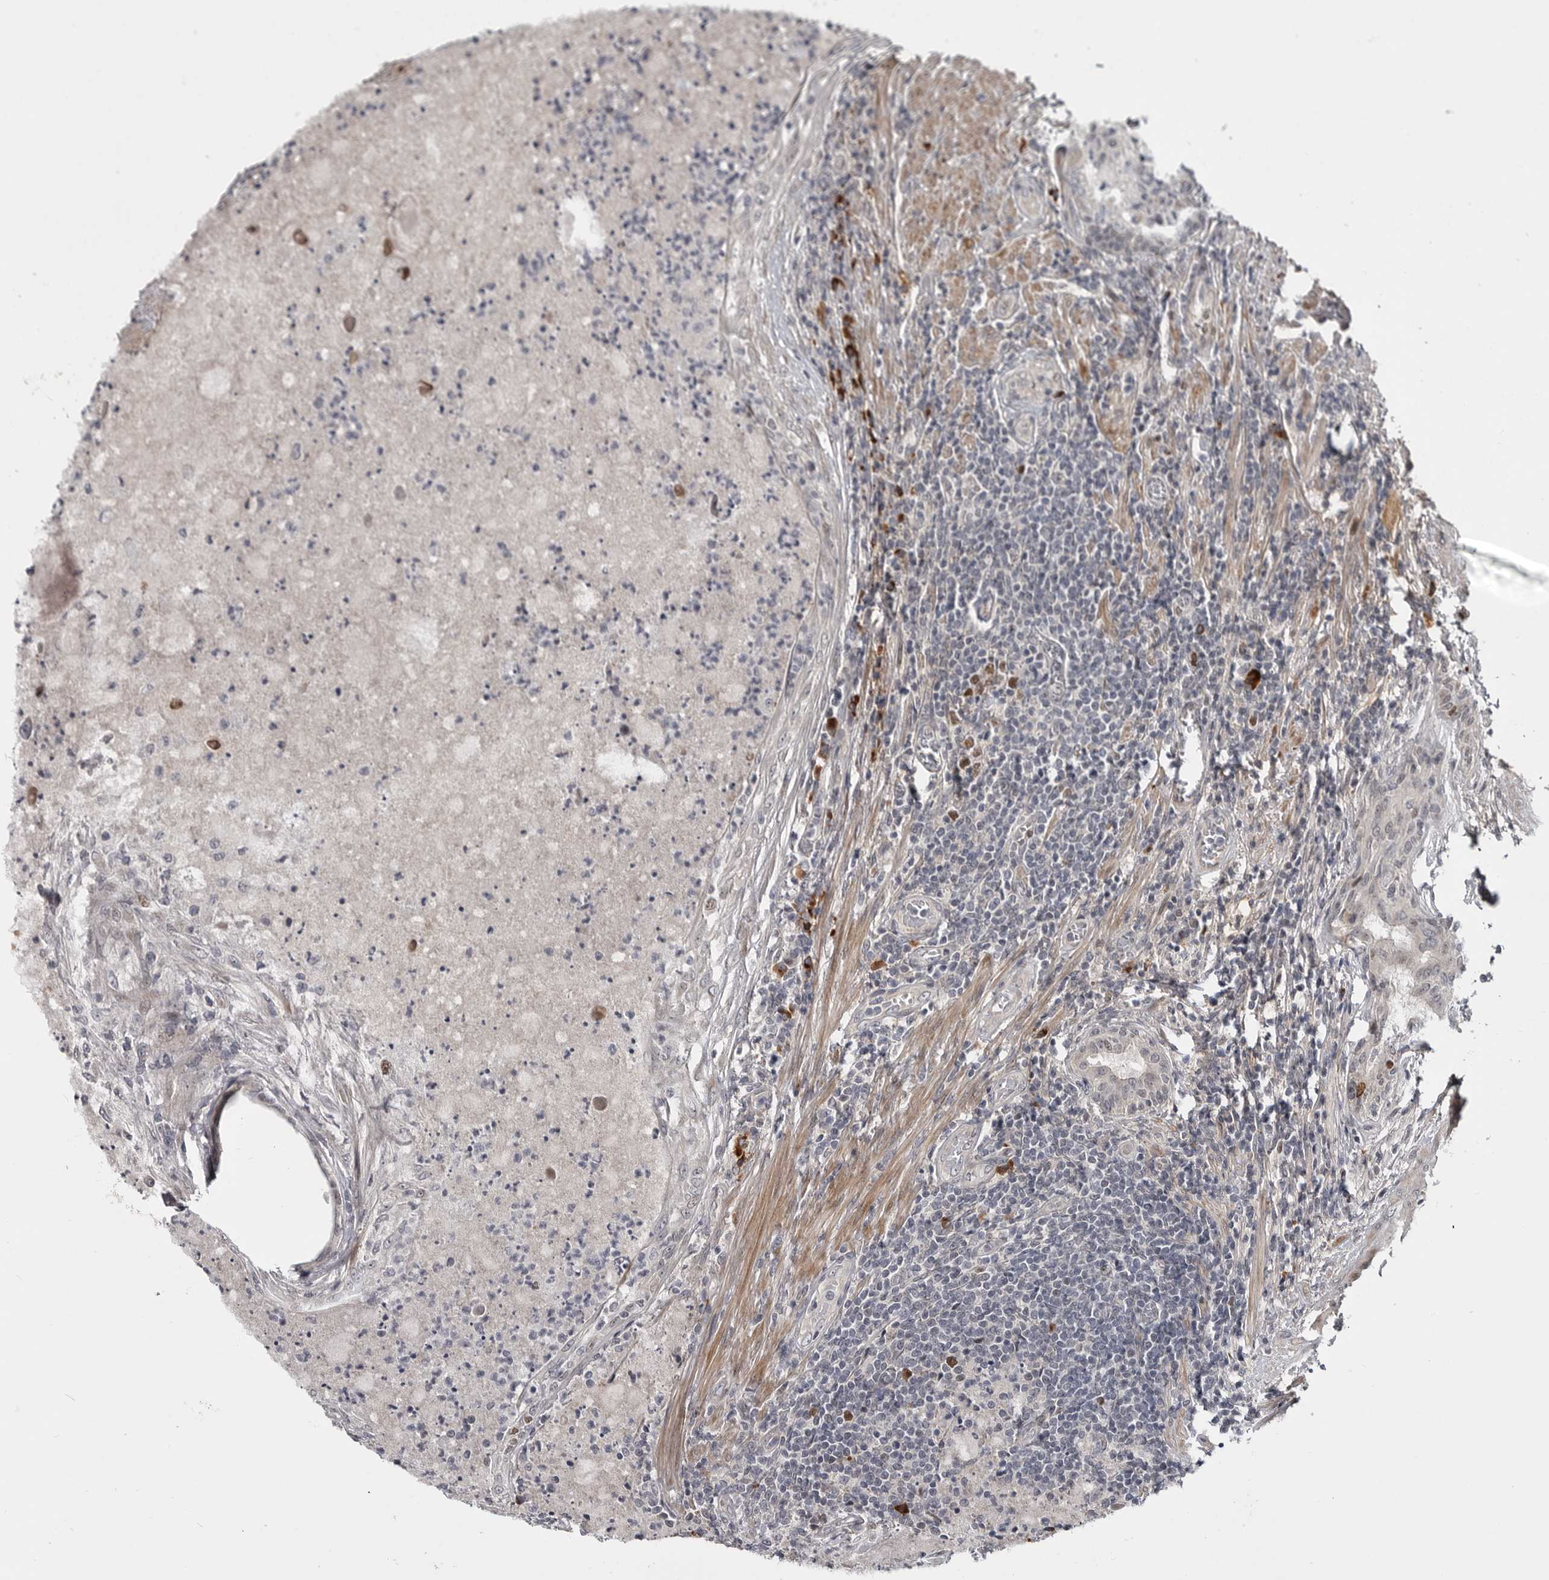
{"staining": {"intensity": "weak", "quantity": "<25%", "location": "cytoplasmic/membranous"}, "tissue": "prostate", "cell_type": "Glandular cells", "image_type": "normal", "snomed": [{"axis": "morphology", "description": "Normal tissue, NOS"}, {"axis": "topography", "description": "Prostate"}], "caption": "There is no significant positivity in glandular cells of prostate. (IHC, brightfield microscopy, high magnification).", "gene": "ZNF277", "patient": {"sex": "male", "age": 76}}